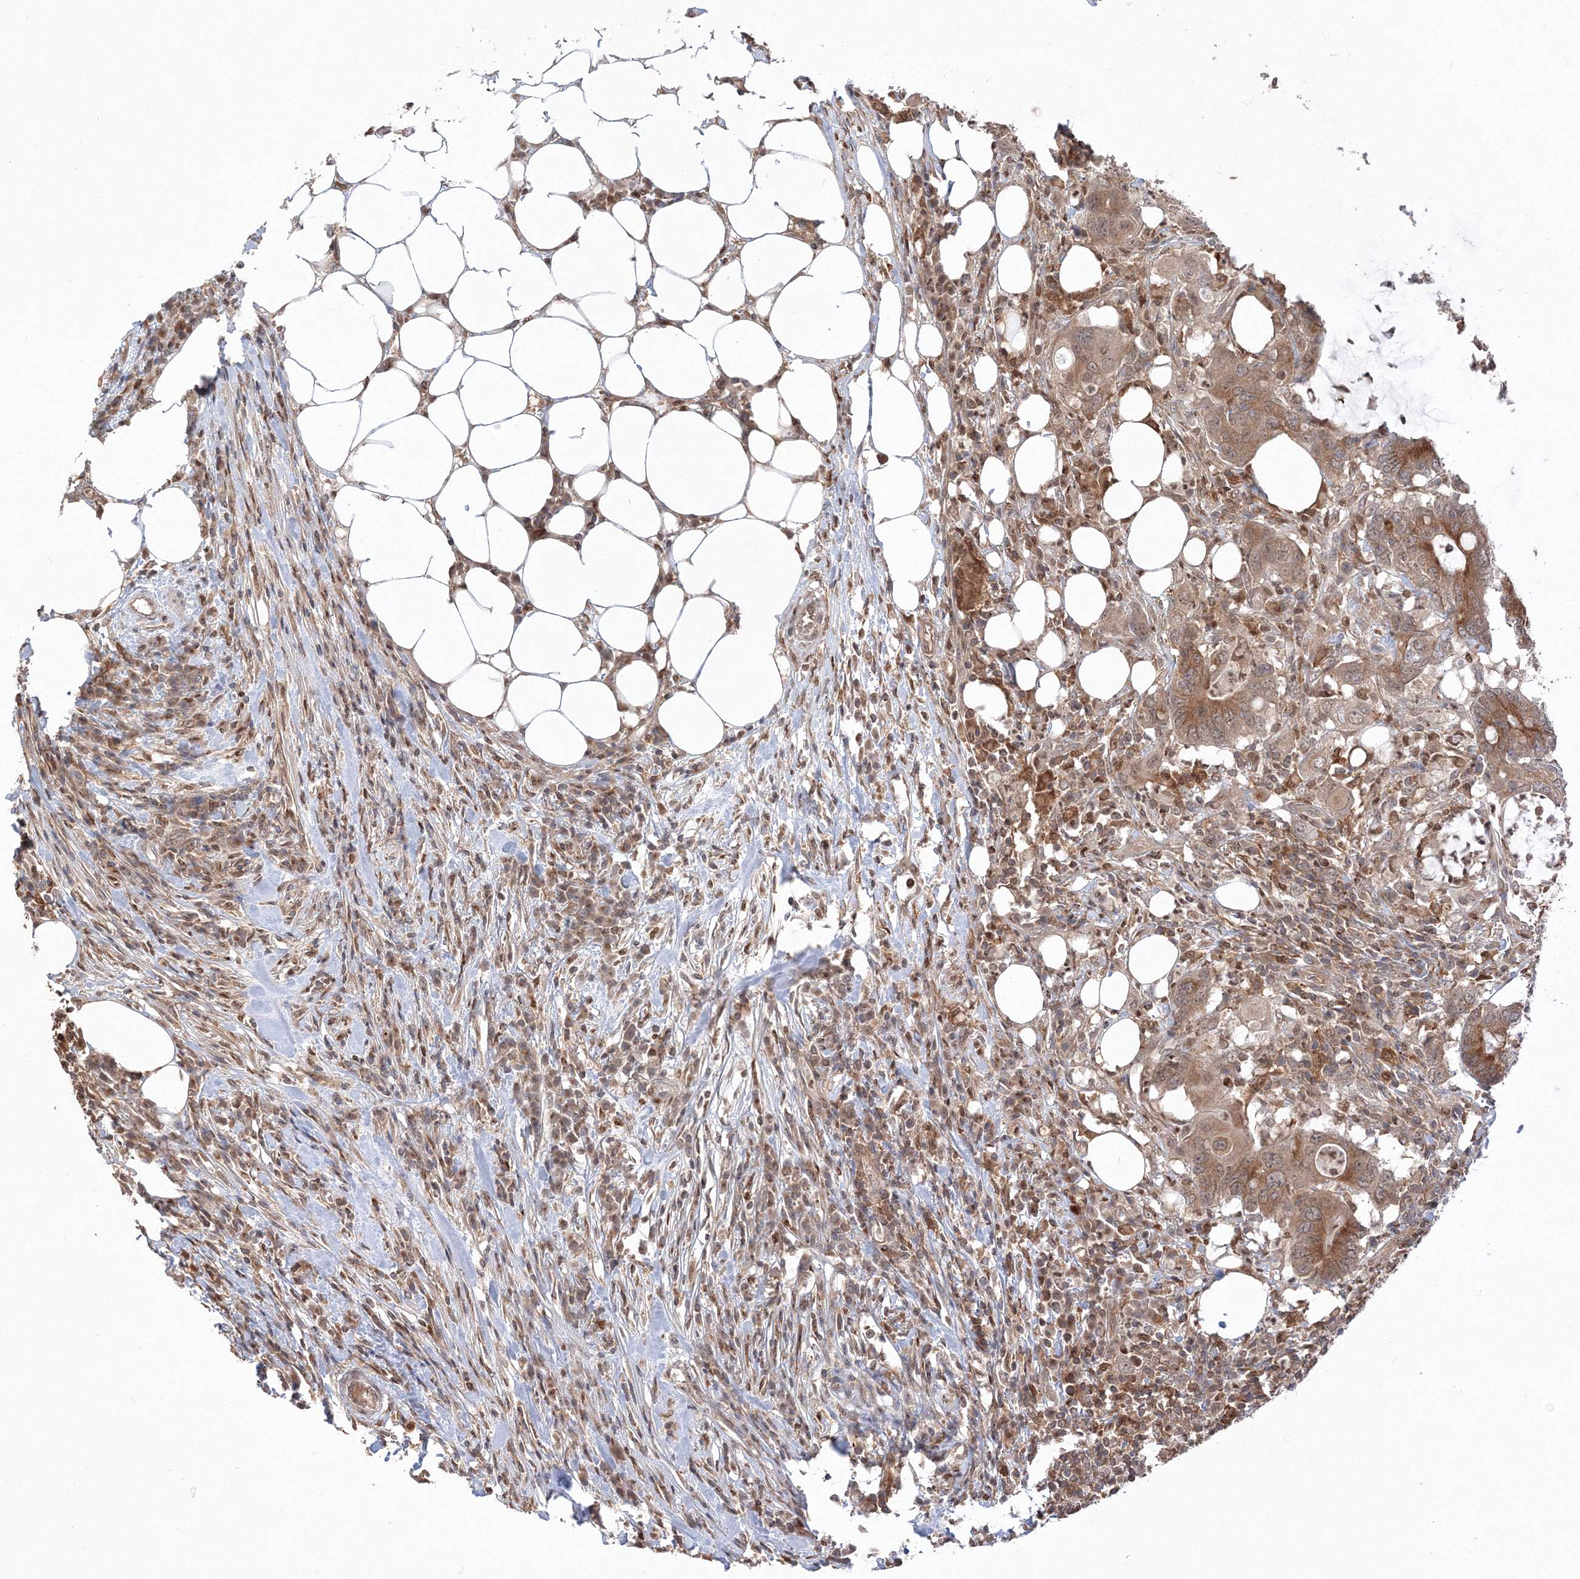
{"staining": {"intensity": "moderate", "quantity": ">75%", "location": "cytoplasmic/membranous"}, "tissue": "colorectal cancer", "cell_type": "Tumor cells", "image_type": "cancer", "snomed": [{"axis": "morphology", "description": "Adenocarcinoma, NOS"}, {"axis": "topography", "description": "Colon"}], "caption": "Immunohistochemical staining of colorectal cancer demonstrates medium levels of moderate cytoplasmic/membranous positivity in approximately >75% of tumor cells. The protein is shown in brown color, while the nuclei are stained blue.", "gene": "TMEM50B", "patient": {"sex": "male", "age": 71}}